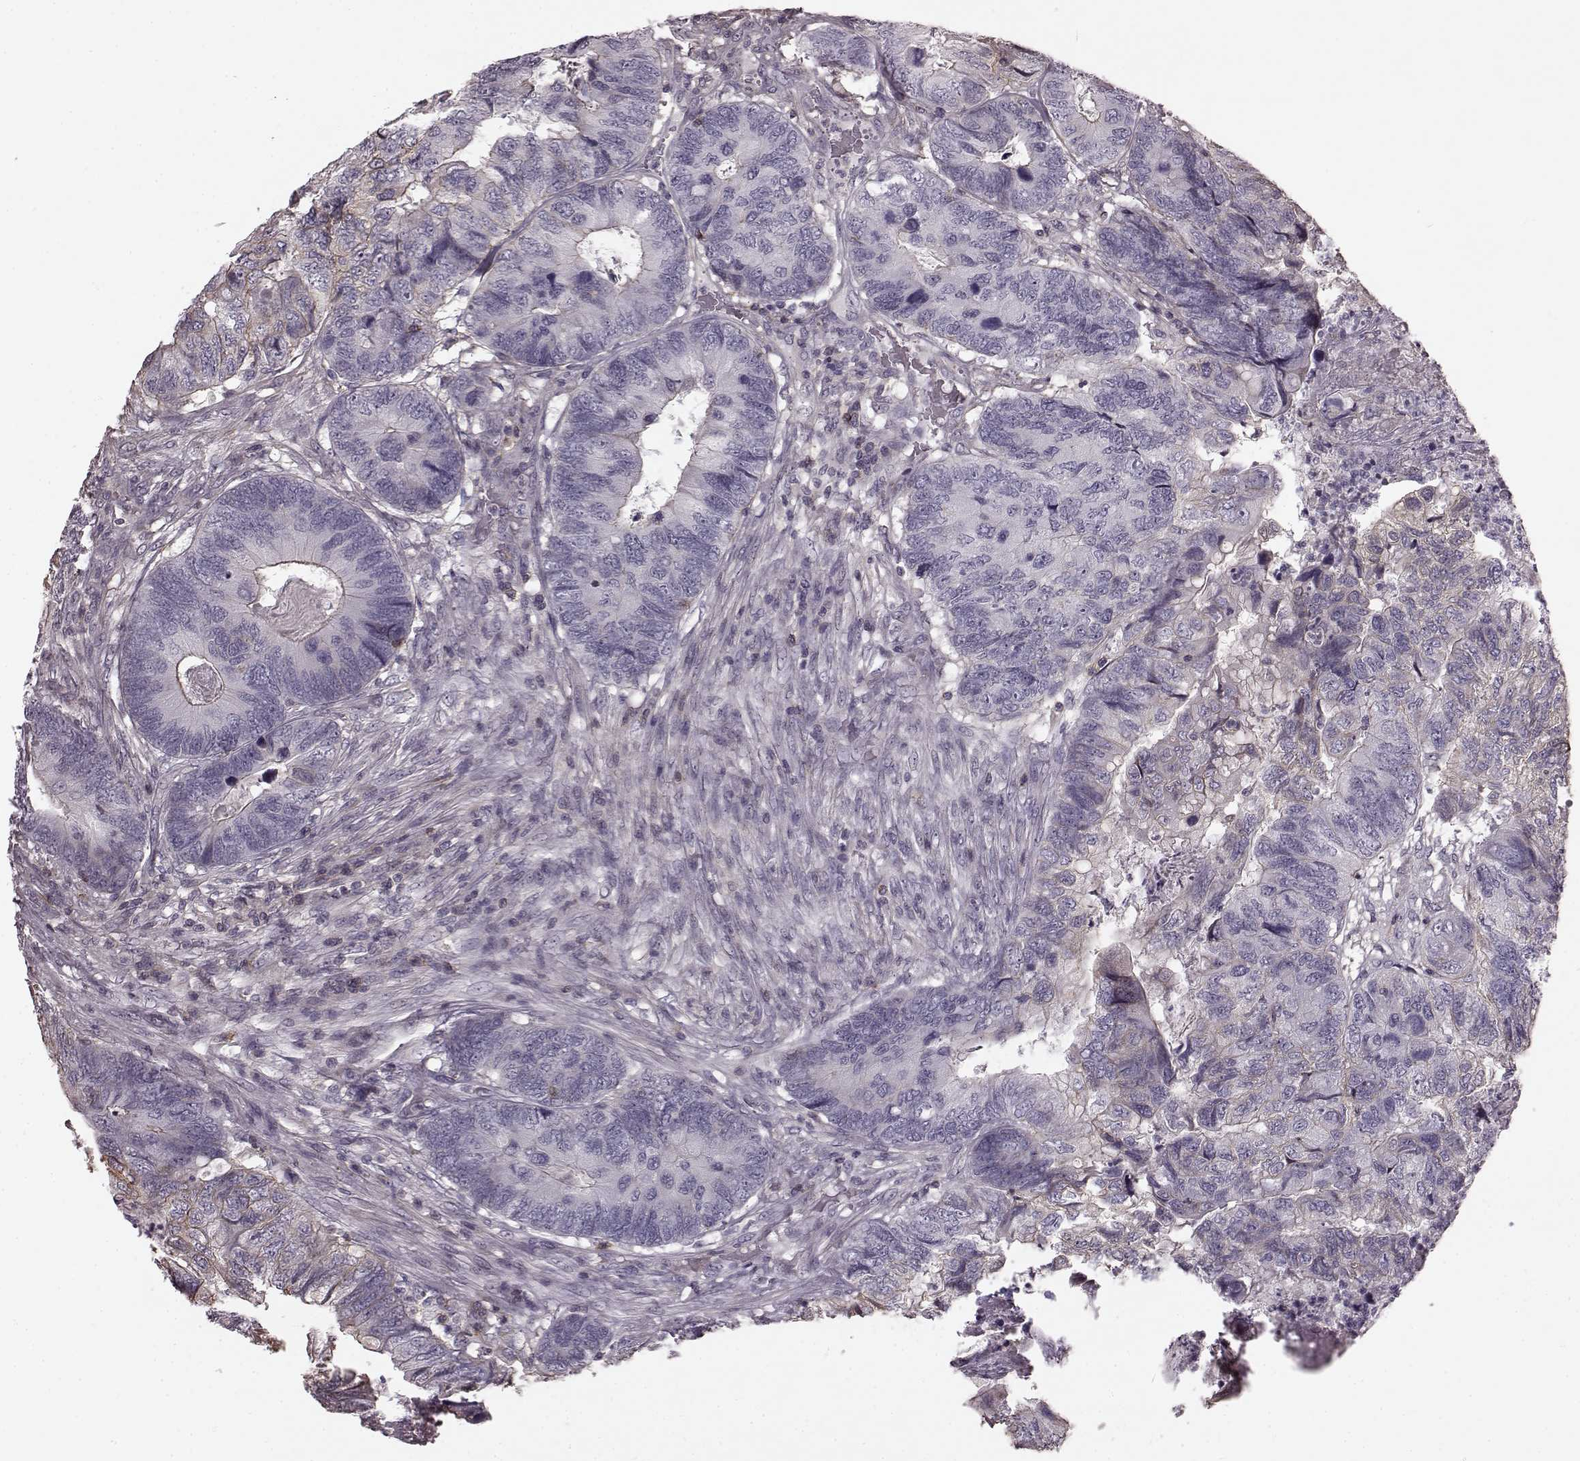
{"staining": {"intensity": "negative", "quantity": "none", "location": "none"}, "tissue": "colorectal cancer", "cell_type": "Tumor cells", "image_type": "cancer", "snomed": [{"axis": "morphology", "description": "Adenocarcinoma, NOS"}, {"axis": "topography", "description": "Colon"}], "caption": "DAB immunohistochemical staining of colorectal cancer (adenocarcinoma) exhibits no significant positivity in tumor cells.", "gene": "PDCD1", "patient": {"sex": "female", "age": 67}}